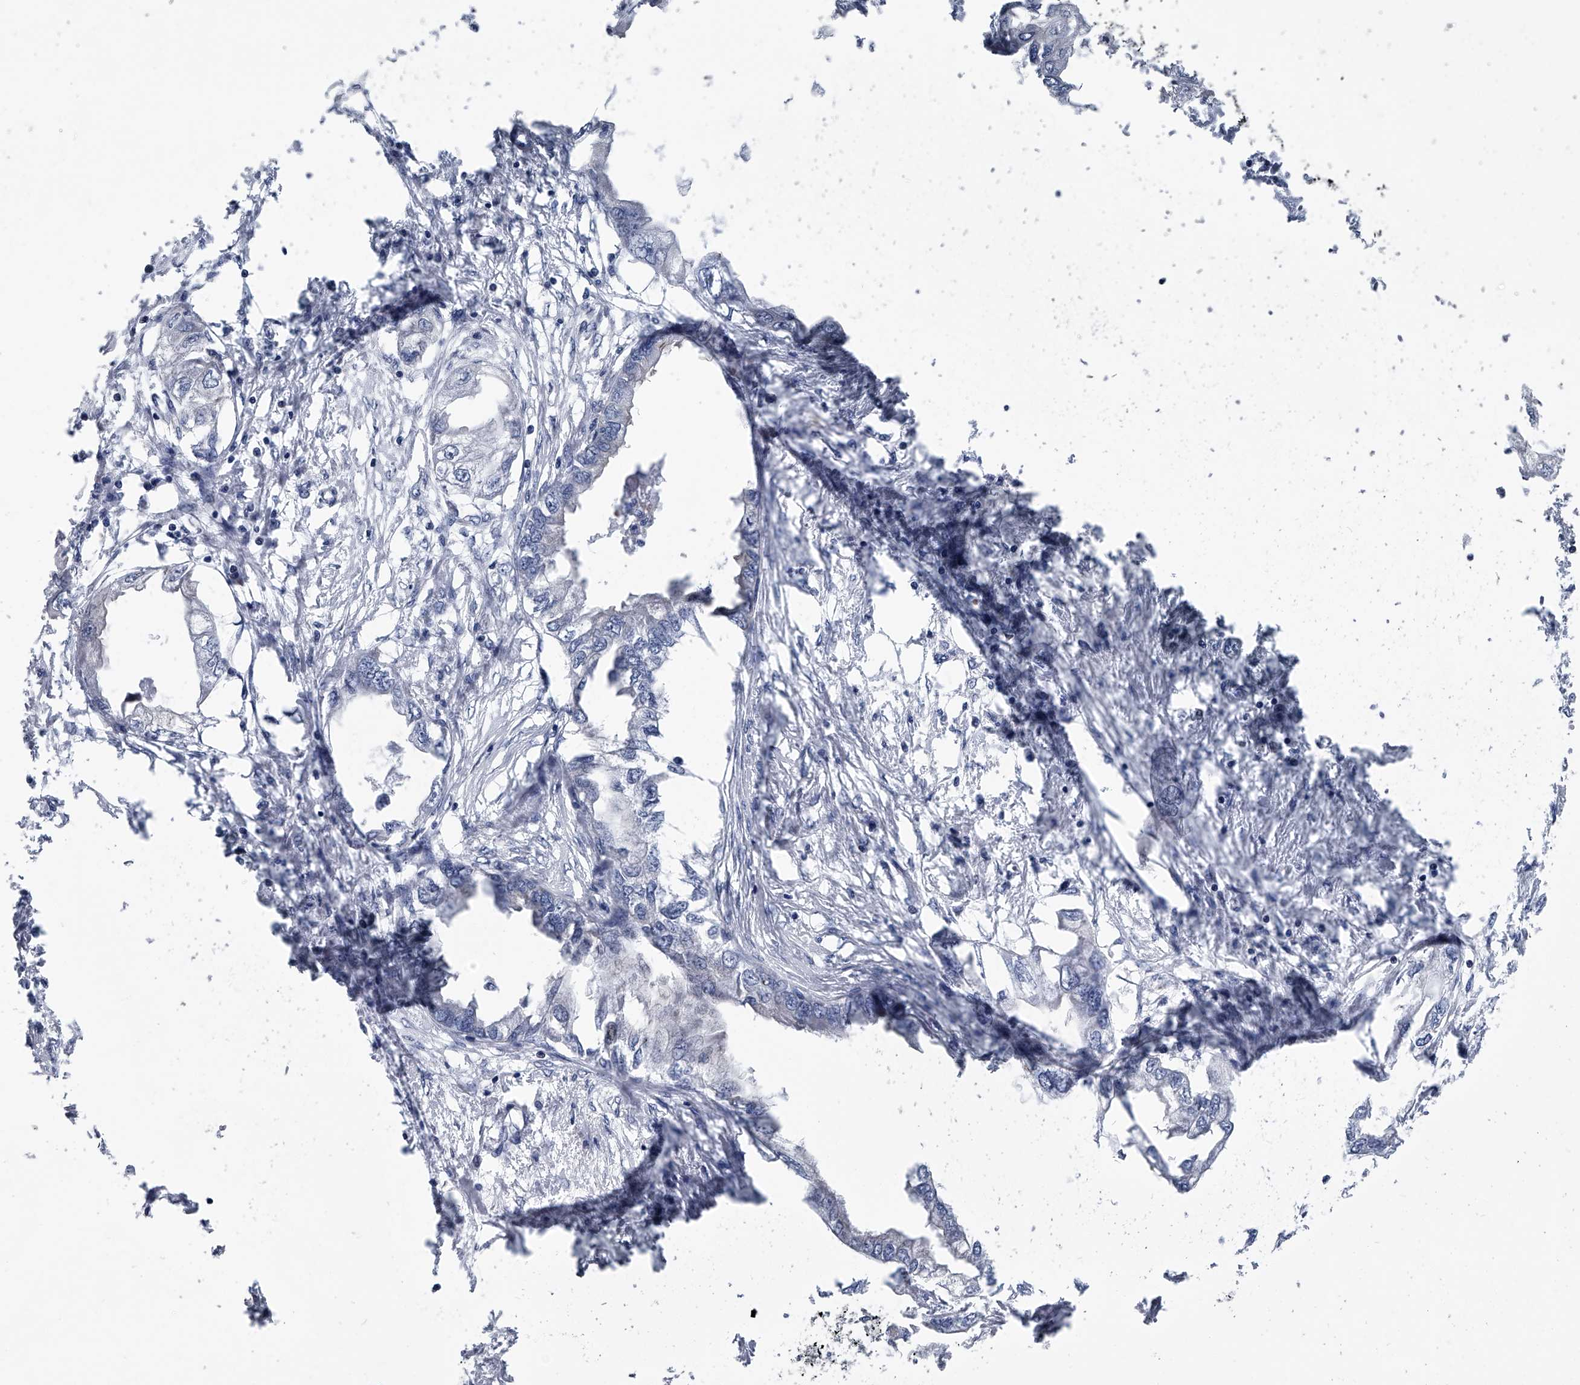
{"staining": {"intensity": "negative", "quantity": "none", "location": "none"}, "tissue": "endometrial cancer", "cell_type": "Tumor cells", "image_type": "cancer", "snomed": [{"axis": "morphology", "description": "Adenocarcinoma, NOS"}, {"axis": "morphology", "description": "Adenocarcinoma, metastatic, NOS"}, {"axis": "topography", "description": "Adipose tissue"}, {"axis": "topography", "description": "Endometrium"}], "caption": "Tumor cells are negative for protein expression in human adenocarcinoma (endometrial).", "gene": "ABCG1", "patient": {"sex": "female", "age": 67}}